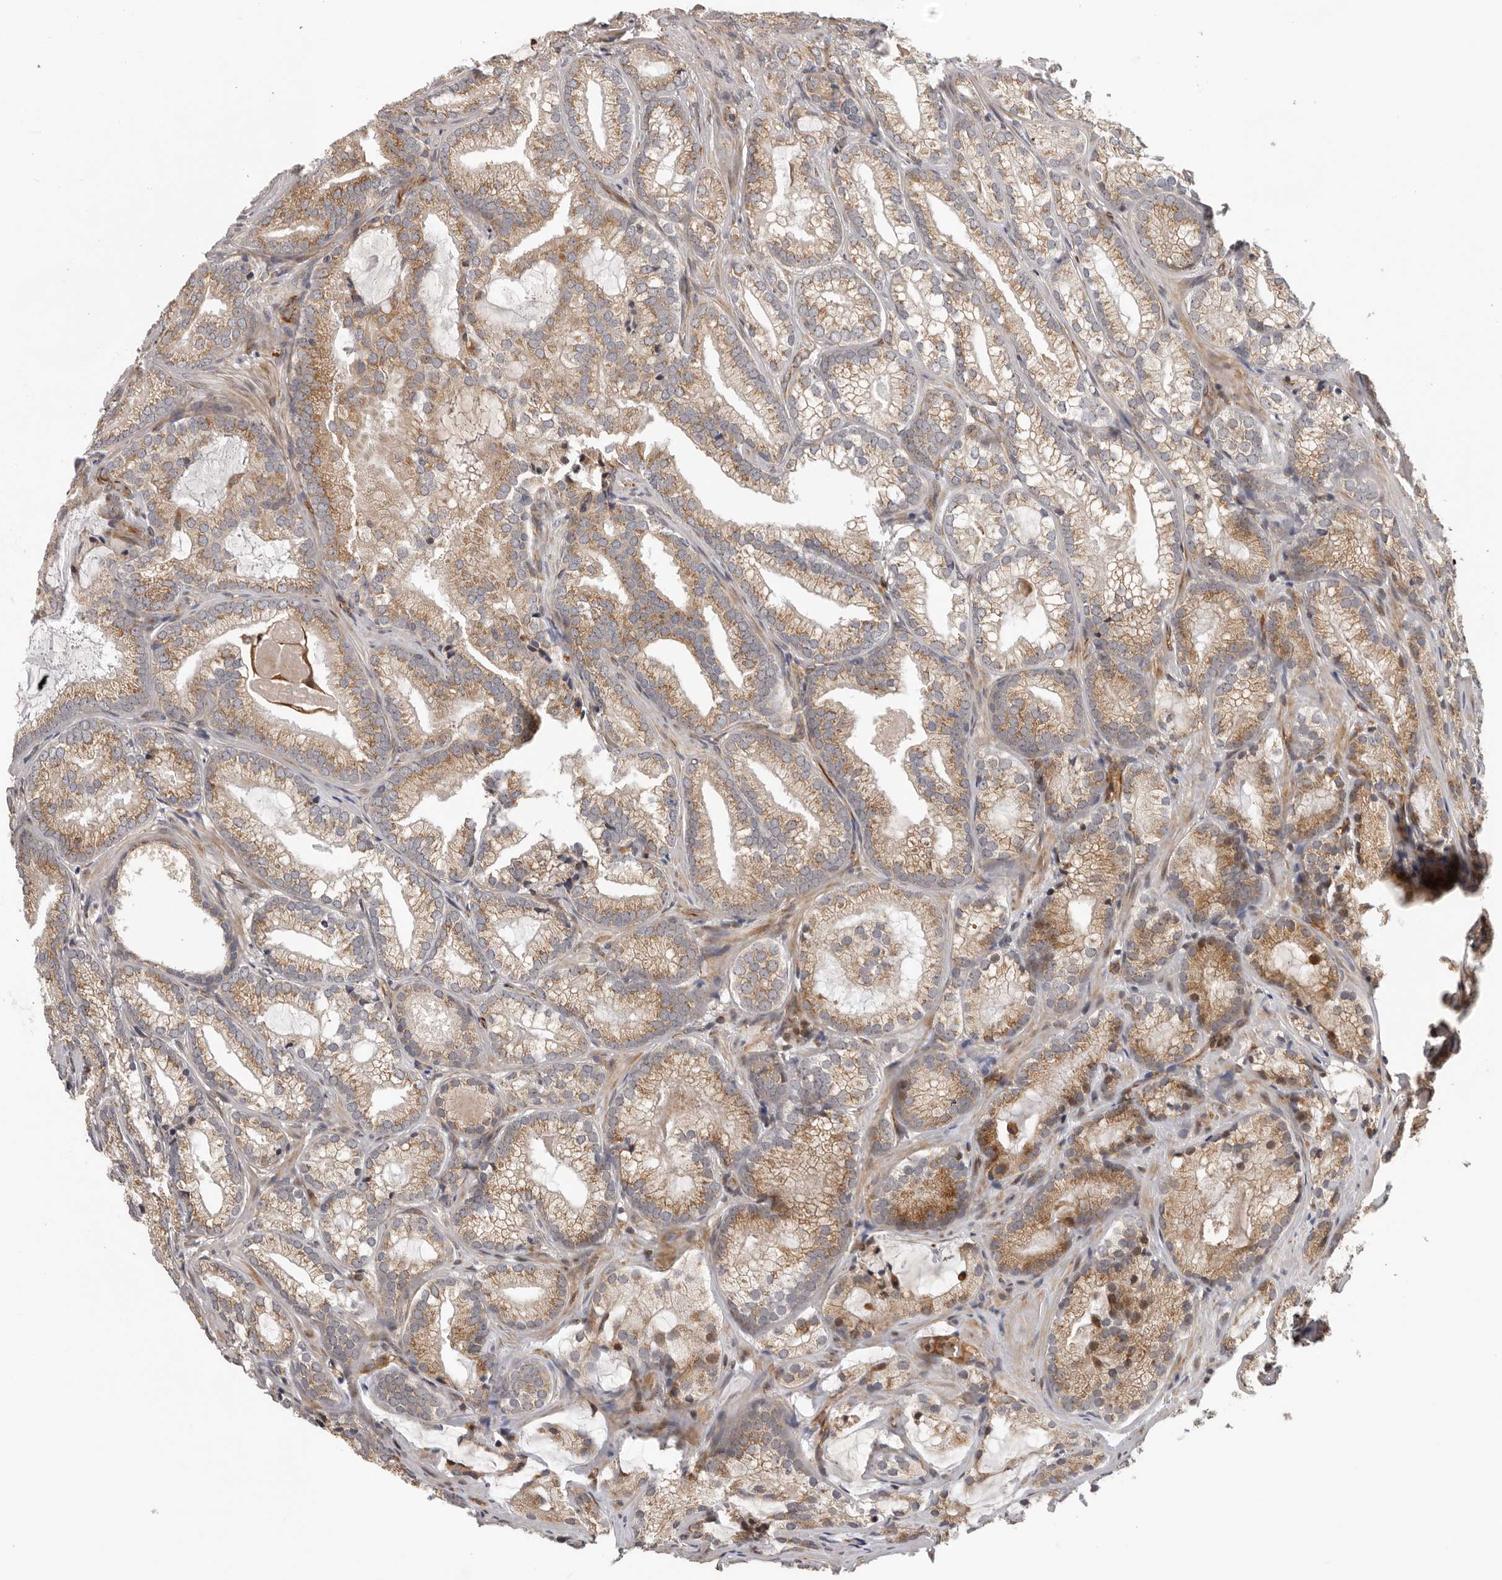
{"staining": {"intensity": "moderate", "quantity": ">75%", "location": "cytoplasmic/membranous"}, "tissue": "prostate cancer", "cell_type": "Tumor cells", "image_type": "cancer", "snomed": [{"axis": "morphology", "description": "Adenocarcinoma, Low grade"}, {"axis": "topography", "description": "Prostate"}], "caption": "A brown stain highlights moderate cytoplasmic/membranous positivity of a protein in prostate cancer (adenocarcinoma (low-grade)) tumor cells.", "gene": "RNF157", "patient": {"sex": "male", "age": 72}}